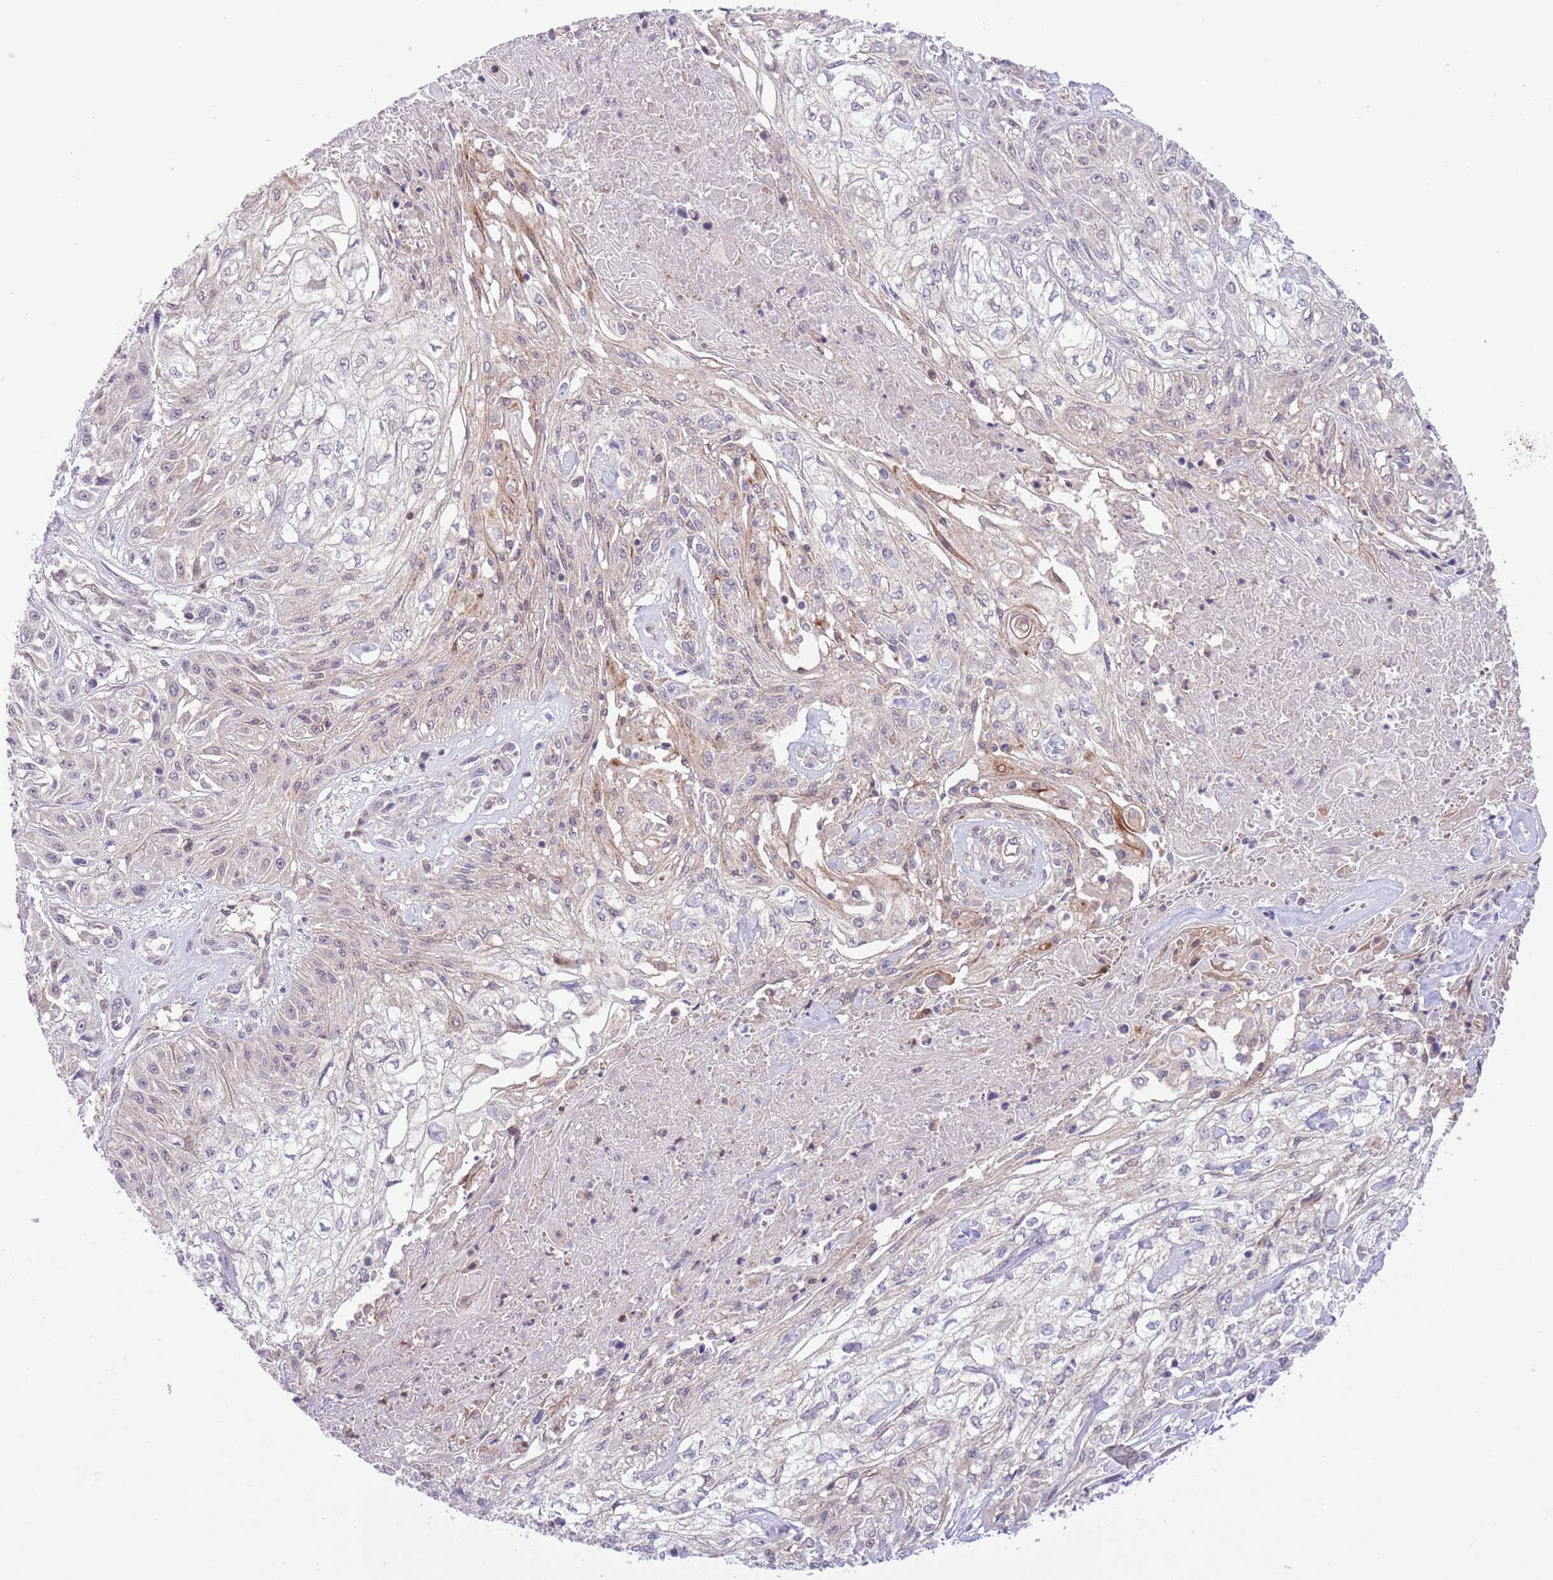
{"staining": {"intensity": "weak", "quantity": "<25%", "location": "cytoplasmic/membranous"}, "tissue": "skin cancer", "cell_type": "Tumor cells", "image_type": "cancer", "snomed": [{"axis": "morphology", "description": "Squamous cell carcinoma, NOS"}, {"axis": "morphology", "description": "Squamous cell carcinoma, metastatic, NOS"}, {"axis": "topography", "description": "Skin"}, {"axis": "topography", "description": "Lymph node"}], "caption": "Immunohistochemistry histopathology image of human skin cancer stained for a protein (brown), which exhibits no expression in tumor cells.", "gene": "HDHD2", "patient": {"sex": "male", "age": 75}}